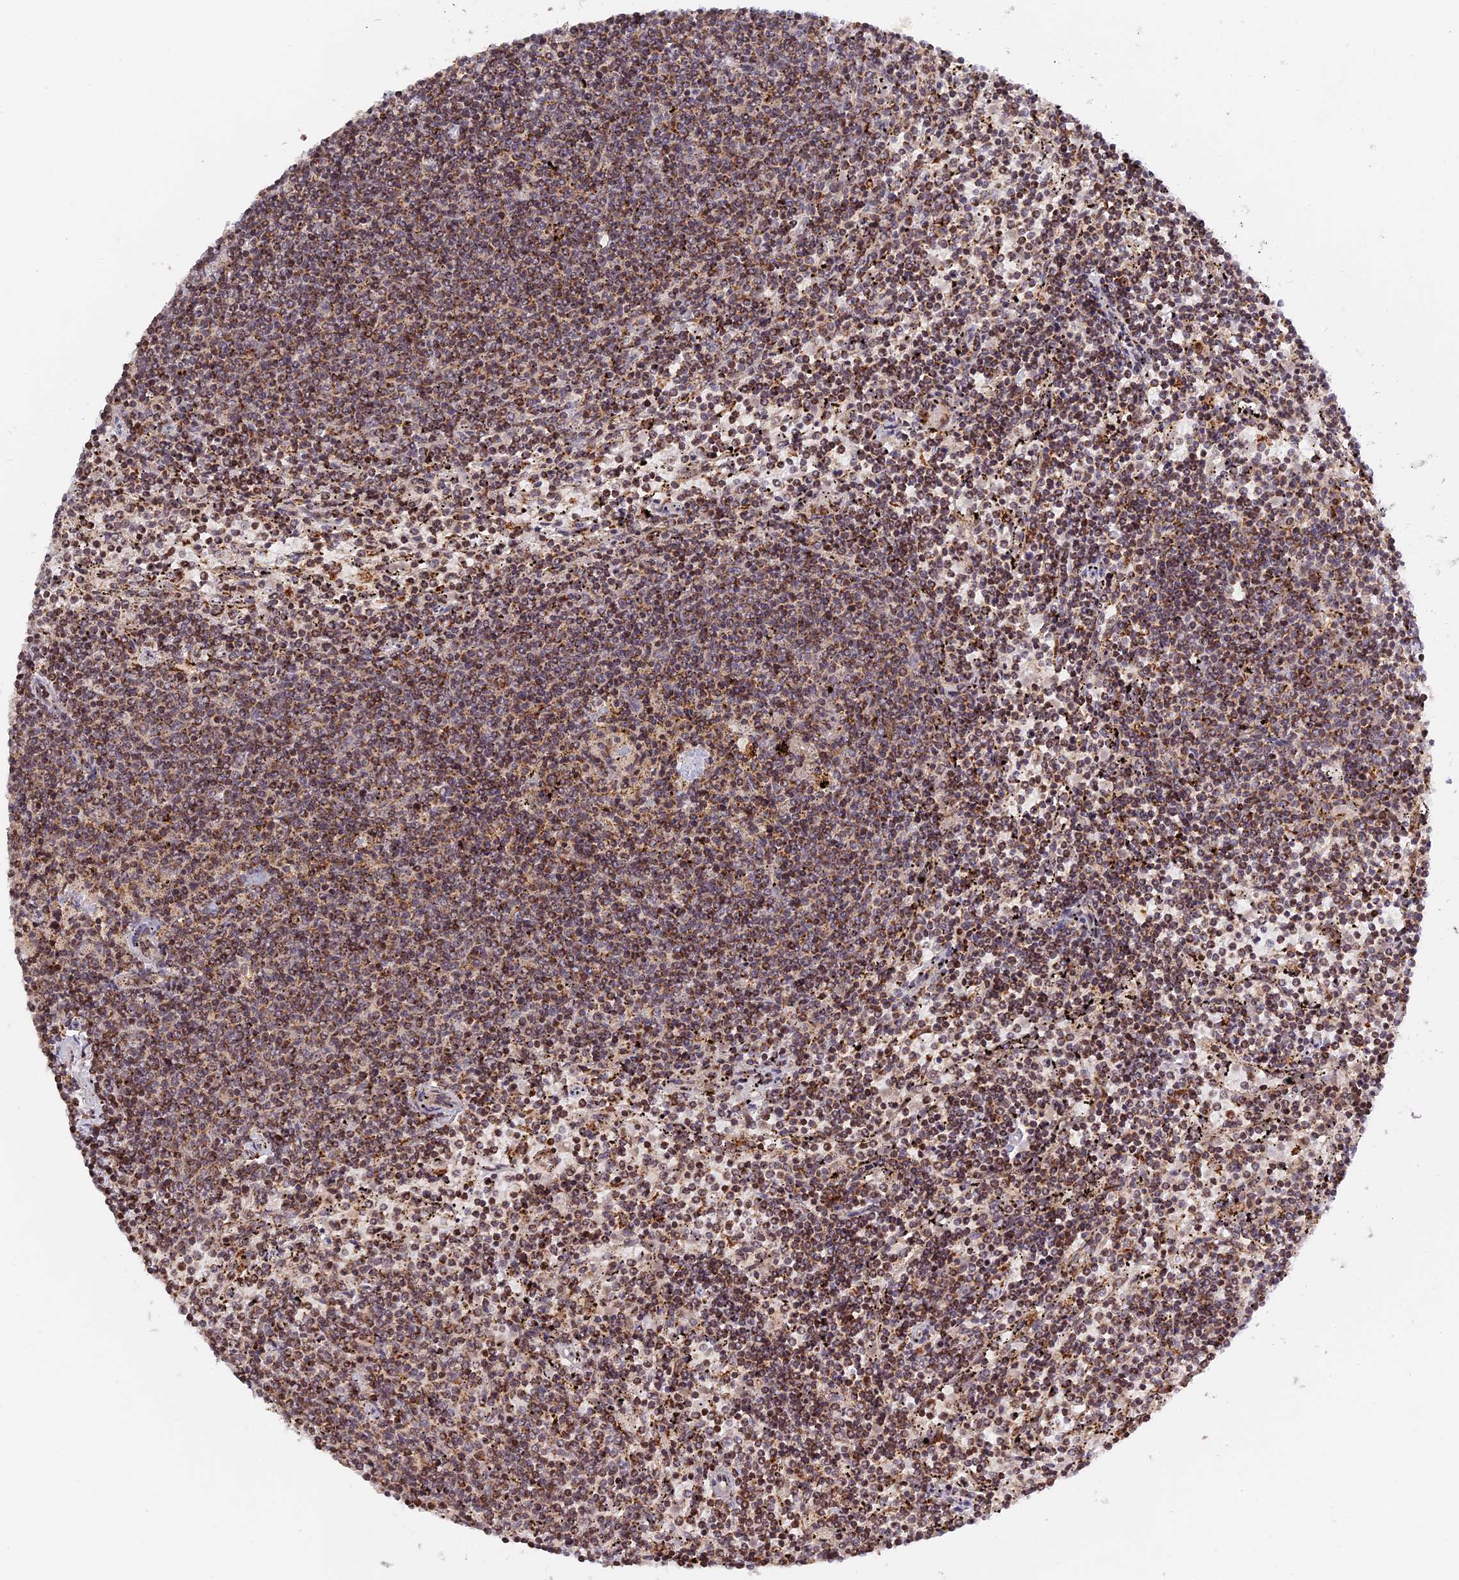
{"staining": {"intensity": "weak", "quantity": ">75%", "location": "cytoplasmic/membranous"}, "tissue": "lymphoma", "cell_type": "Tumor cells", "image_type": "cancer", "snomed": [{"axis": "morphology", "description": "Malignant lymphoma, non-Hodgkin's type, Low grade"}, {"axis": "topography", "description": "Spleen"}], "caption": "Low-grade malignant lymphoma, non-Hodgkin's type stained with DAB immunohistochemistry (IHC) shows low levels of weak cytoplasmic/membranous staining in approximately >75% of tumor cells.", "gene": "MPV17L", "patient": {"sex": "female", "age": 50}}